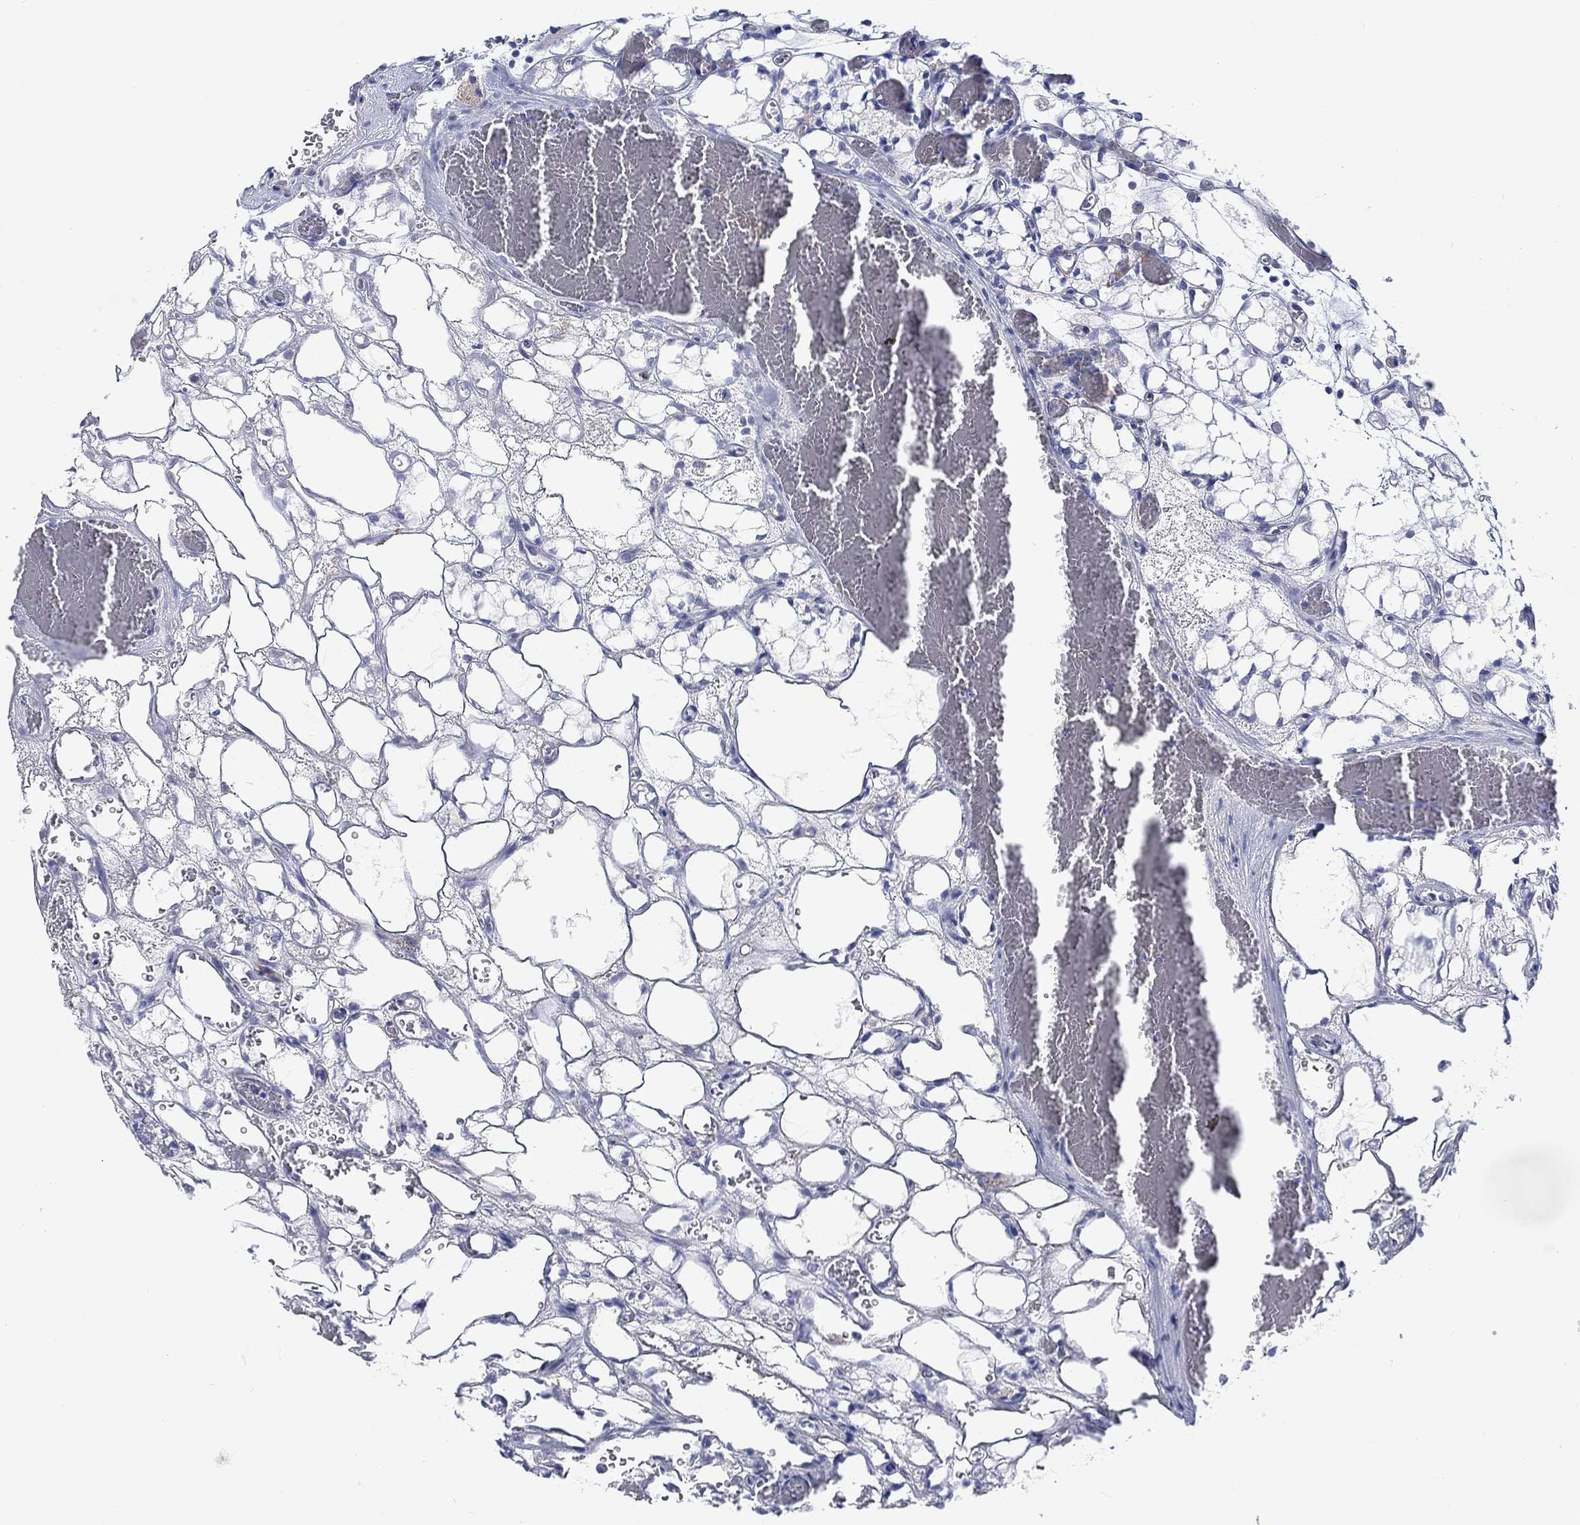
{"staining": {"intensity": "negative", "quantity": "none", "location": "none"}, "tissue": "renal cancer", "cell_type": "Tumor cells", "image_type": "cancer", "snomed": [{"axis": "morphology", "description": "Adenocarcinoma, NOS"}, {"axis": "topography", "description": "Kidney"}], "caption": "This is an immunohistochemistry (IHC) photomicrograph of adenocarcinoma (renal). There is no positivity in tumor cells.", "gene": "CACNG3", "patient": {"sex": "female", "age": 69}}